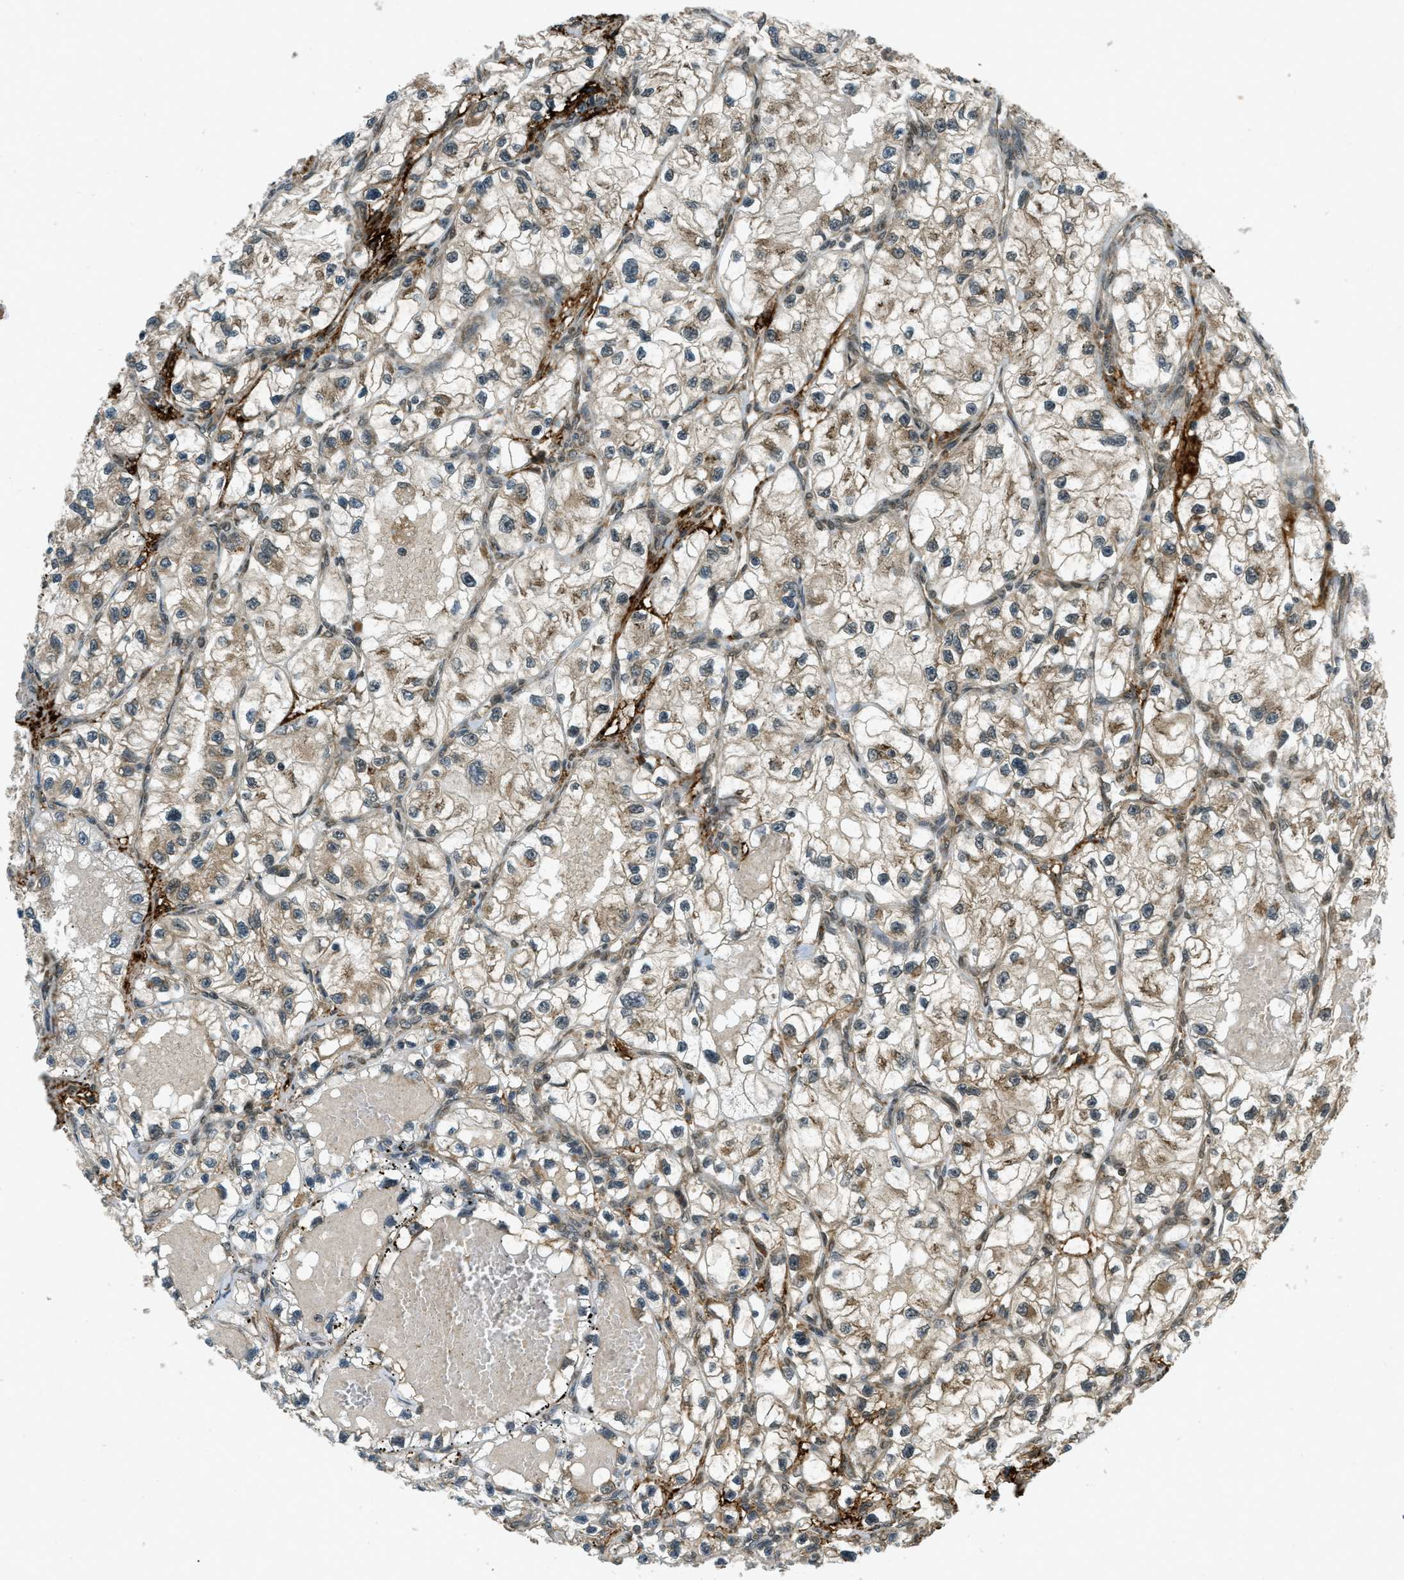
{"staining": {"intensity": "weak", "quantity": "25%-75%", "location": "cytoplasmic/membranous"}, "tissue": "renal cancer", "cell_type": "Tumor cells", "image_type": "cancer", "snomed": [{"axis": "morphology", "description": "Adenocarcinoma, NOS"}, {"axis": "topography", "description": "Kidney"}], "caption": "Weak cytoplasmic/membranous positivity for a protein is identified in approximately 25%-75% of tumor cells of renal cancer using immunohistochemistry.", "gene": "EIF2AK3", "patient": {"sex": "female", "age": 57}}